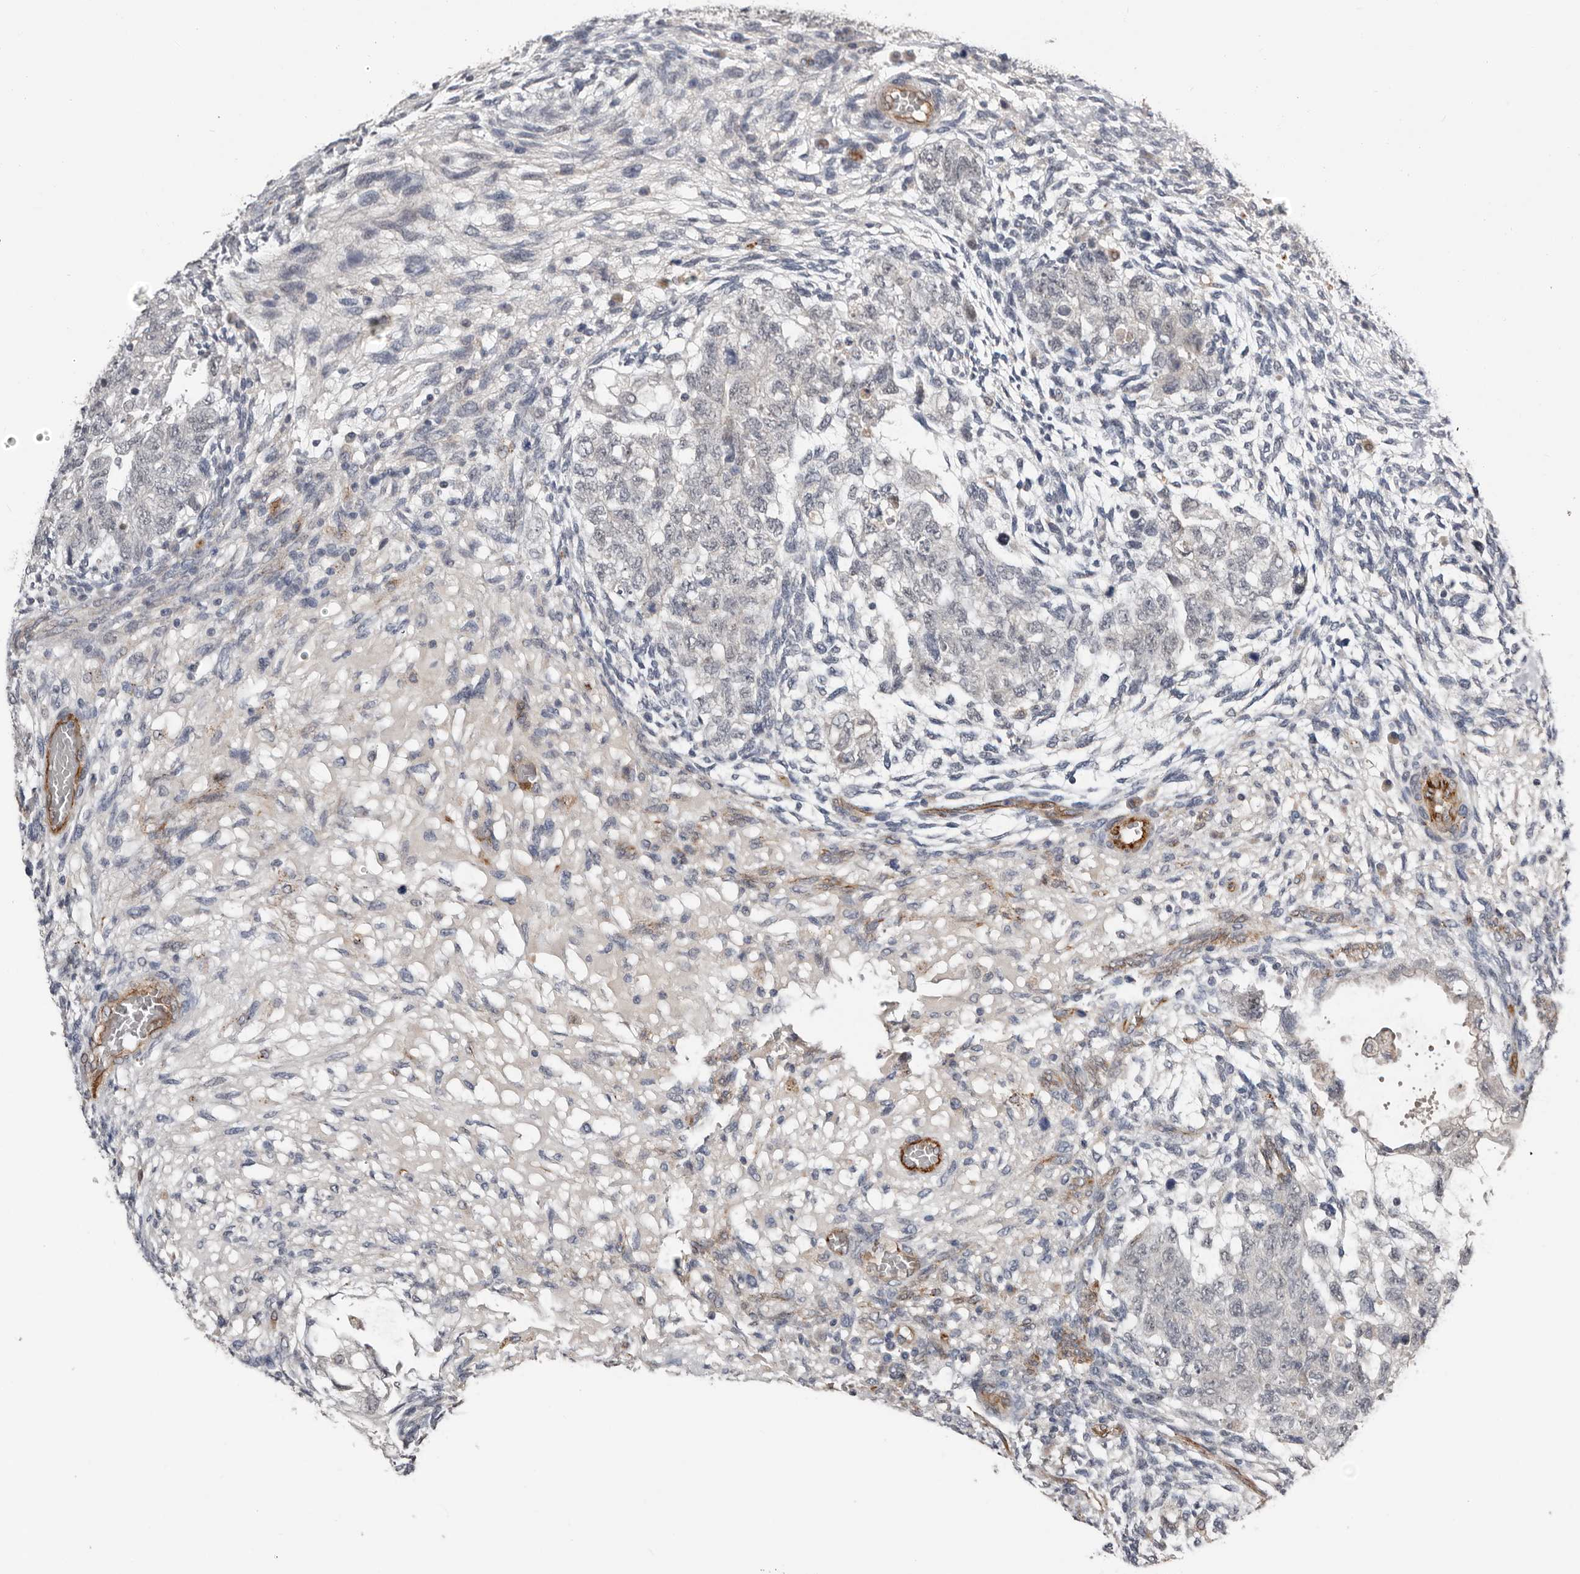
{"staining": {"intensity": "negative", "quantity": "none", "location": "none"}, "tissue": "testis cancer", "cell_type": "Tumor cells", "image_type": "cancer", "snomed": [{"axis": "morphology", "description": "Normal tissue, NOS"}, {"axis": "morphology", "description": "Carcinoma, Embryonal, NOS"}, {"axis": "topography", "description": "Testis"}], "caption": "Immunohistochemical staining of testis embryonal carcinoma reveals no significant positivity in tumor cells.", "gene": "RANBP17", "patient": {"sex": "male", "age": 36}}